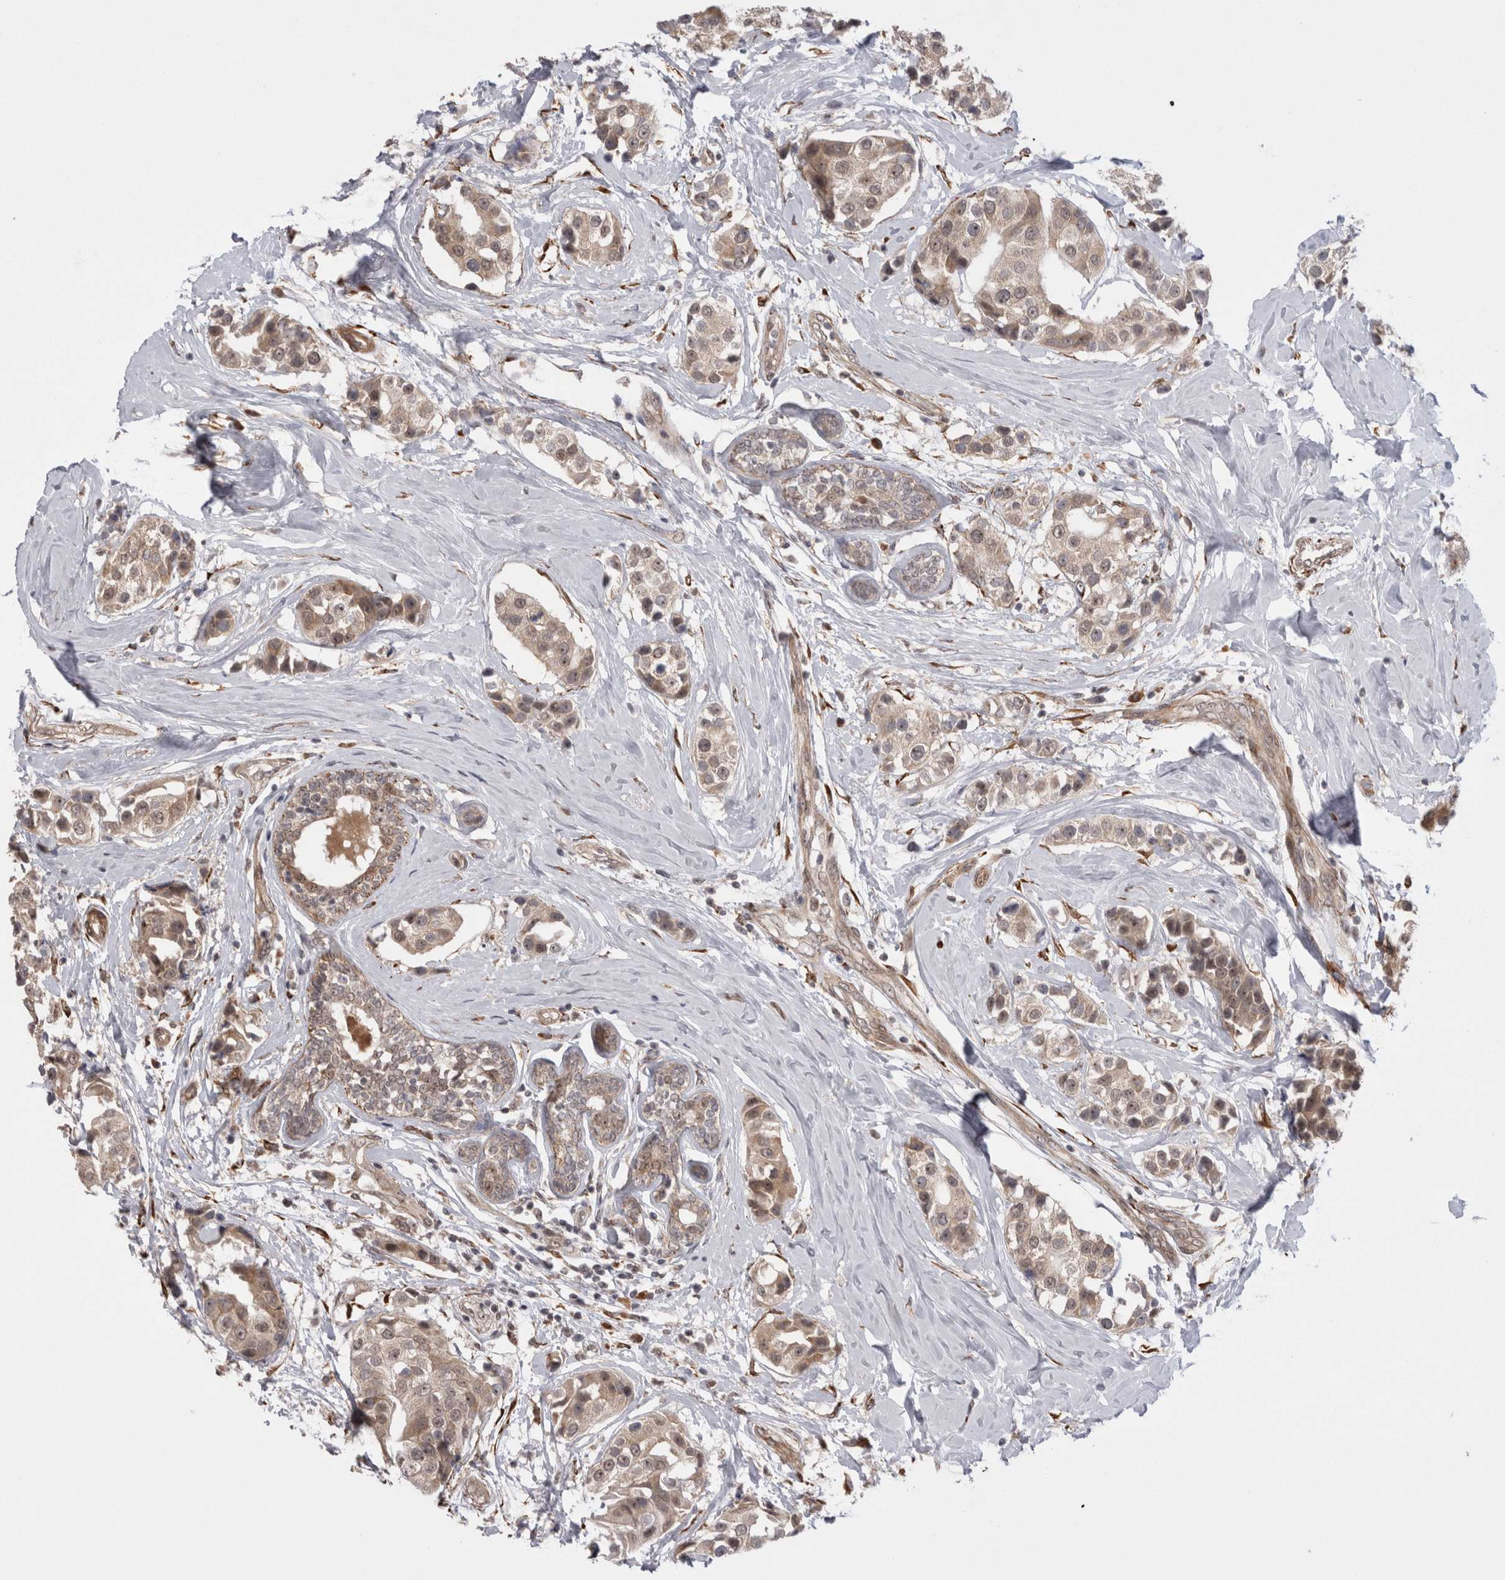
{"staining": {"intensity": "moderate", "quantity": ">75%", "location": "cytoplasmic/membranous,nuclear"}, "tissue": "breast cancer", "cell_type": "Tumor cells", "image_type": "cancer", "snomed": [{"axis": "morphology", "description": "Normal tissue, NOS"}, {"axis": "morphology", "description": "Duct carcinoma"}, {"axis": "topography", "description": "Breast"}], "caption": "The photomicrograph demonstrates staining of breast cancer, revealing moderate cytoplasmic/membranous and nuclear protein expression (brown color) within tumor cells.", "gene": "EXOSC4", "patient": {"sex": "female", "age": 39}}